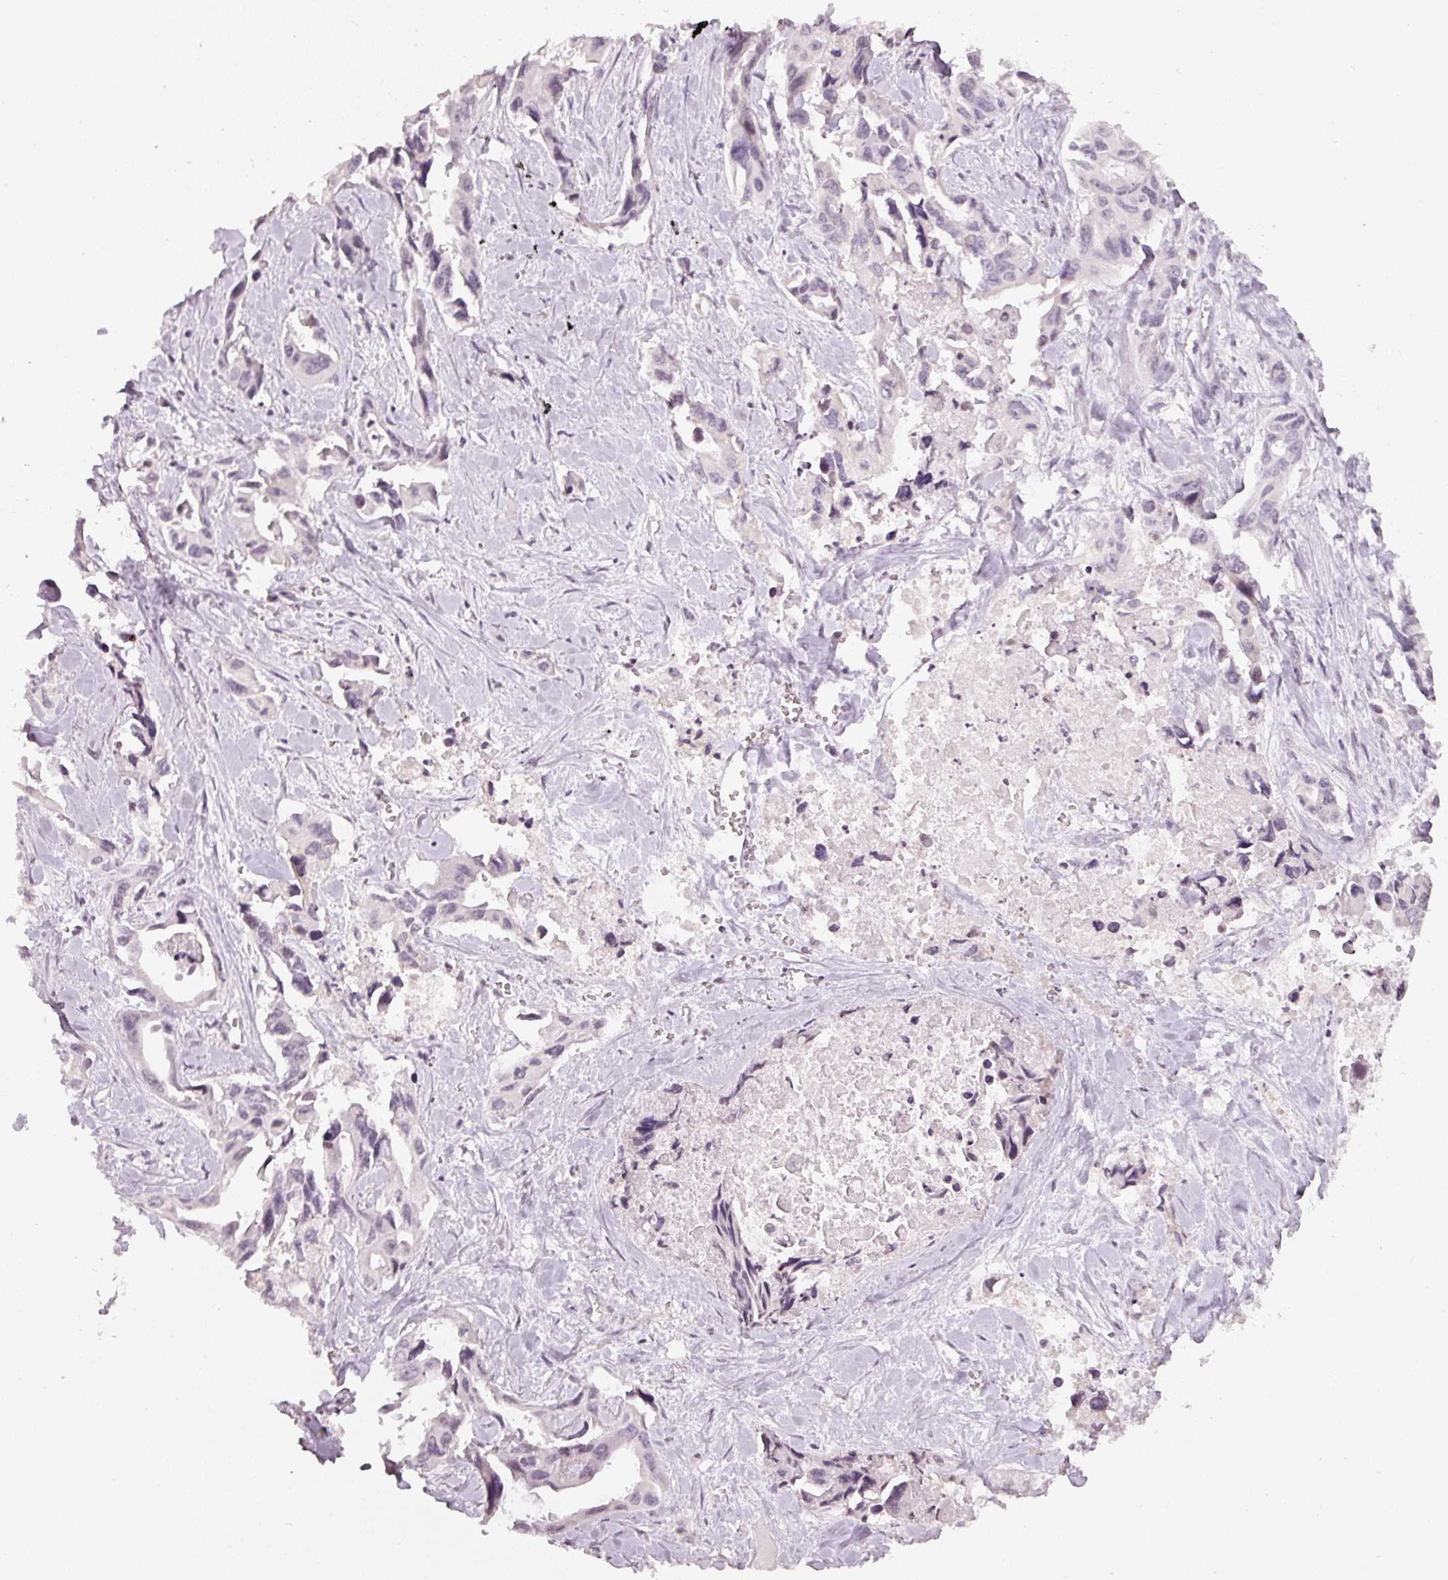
{"staining": {"intensity": "negative", "quantity": "none", "location": "none"}, "tissue": "lung cancer", "cell_type": "Tumor cells", "image_type": "cancer", "snomed": [{"axis": "morphology", "description": "Adenocarcinoma, NOS"}, {"axis": "topography", "description": "Lung"}], "caption": "Lung cancer (adenocarcinoma) was stained to show a protein in brown. There is no significant positivity in tumor cells.", "gene": "NRDE2", "patient": {"sex": "male", "age": 64}}